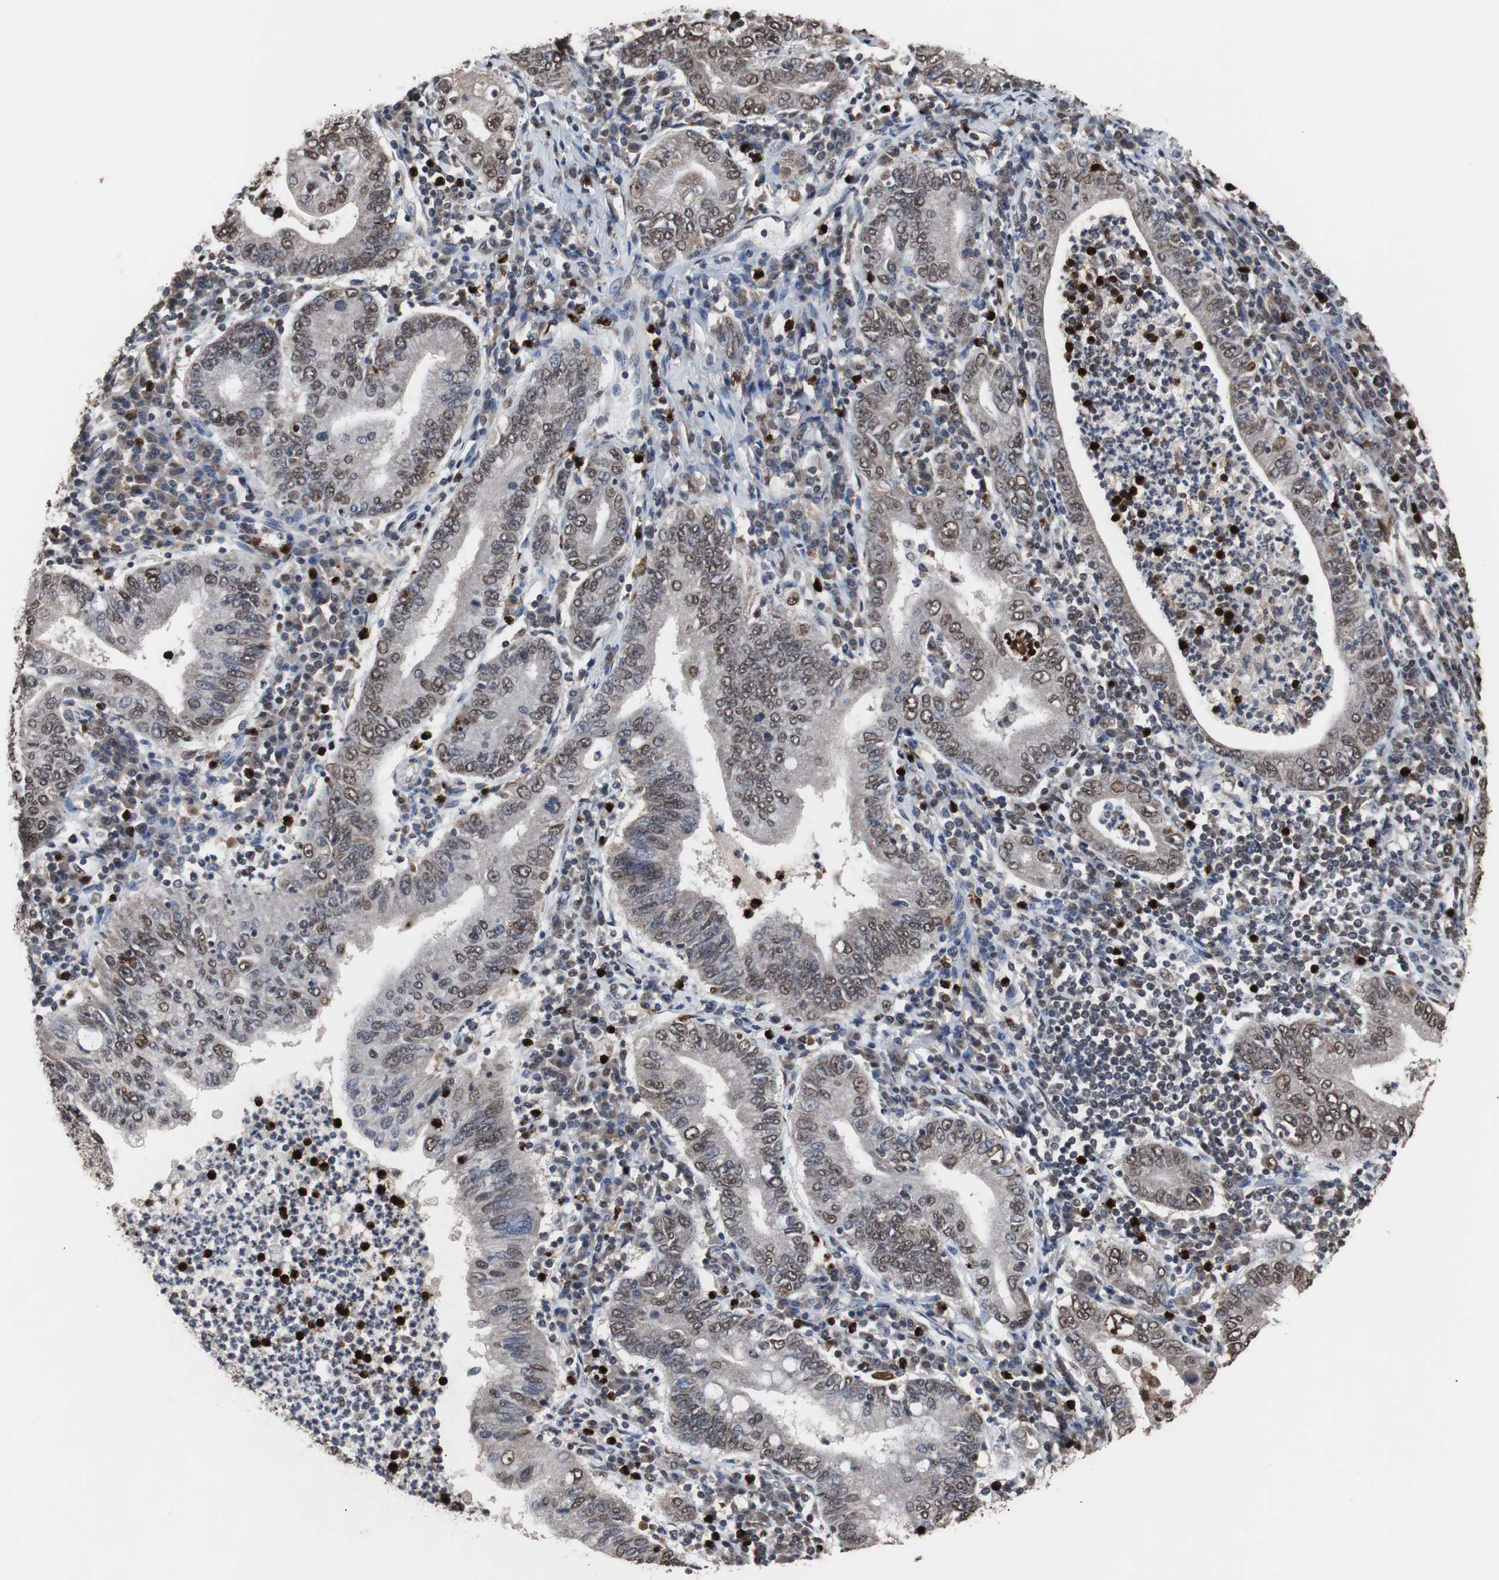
{"staining": {"intensity": "moderate", "quantity": ">75%", "location": "nuclear"}, "tissue": "stomach cancer", "cell_type": "Tumor cells", "image_type": "cancer", "snomed": [{"axis": "morphology", "description": "Normal tissue, NOS"}, {"axis": "morphology", "description": "Adenocarcinoma, NOS"}, {"axis": "topography", "description": "Esophagus"}, {"axis": "topography", "description": "Stomach, upper"}, {"axis": "topography", "description": "Peripheral nerve tissue"}], "caption": "Protein positivity by IHC exhibits moderate nuclear positivity in approximately >75% of tumor cells in stomach cancer (adenocarcinoma).", "gene": "MED27", "patient": {"sex": "male", "age": 62}}